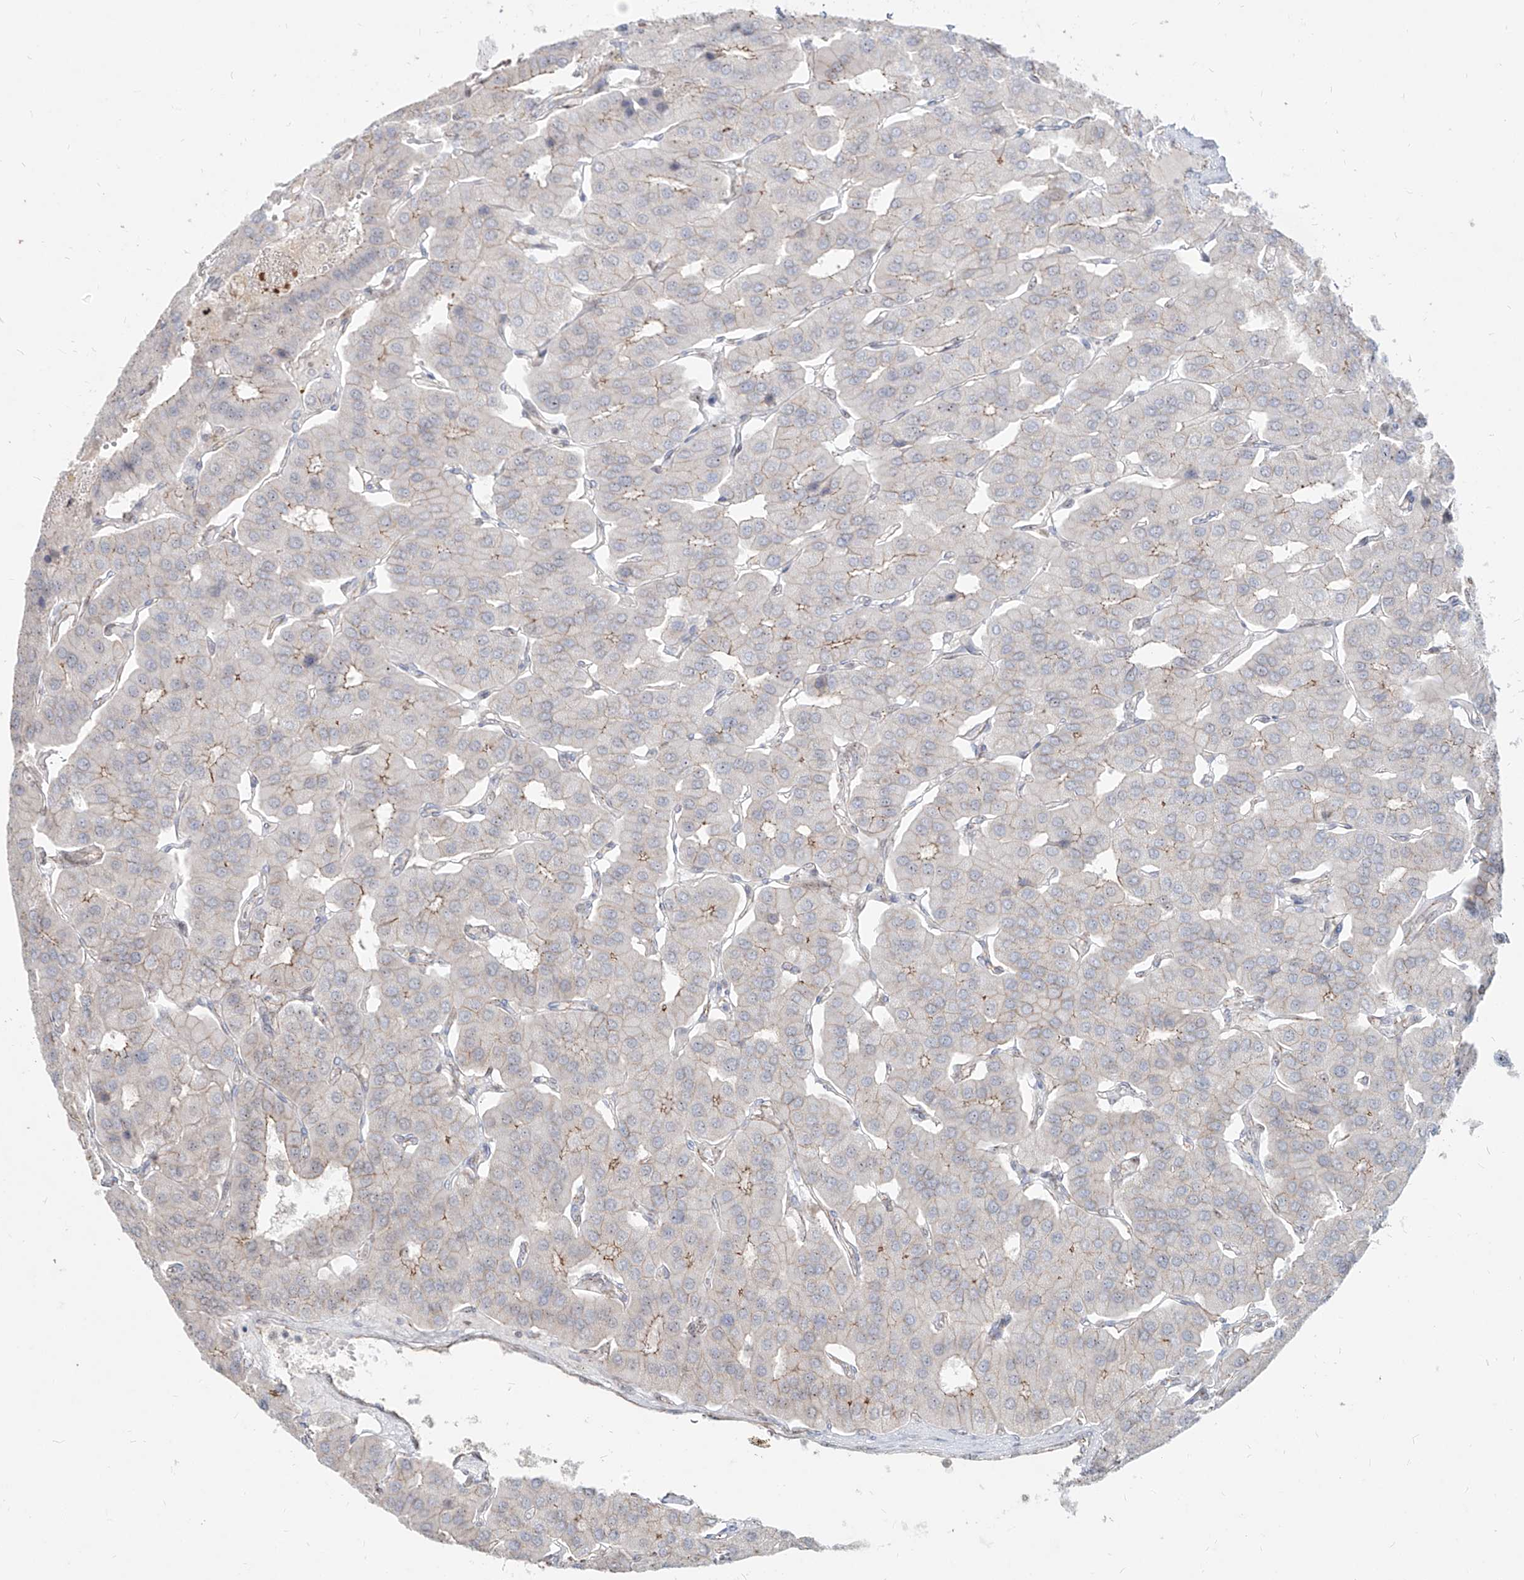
{"staining": {"intensity": "moderate", "quantity": "25%-75%", "location": "cytoplasmic/membranous"}, "tissue": "parathyroid gland", "cell_type": "Glandular cells", "image_type": "normal", "snomed": [{"axis": "morphology", "description": "Normal tissue, NOS"}, {"axis": "morphology", "description": "Adenoma, NOS"}, {"axis": "topography", "description": "Parathyroid gland"}], "caption": "Glandular cells show moderate cytoplasmic/membranous expression in approximately 25%-75% of cells in benign parathyroid gland. Using DAB (brown) and hematoxylin (blue) stains, captured at high magnification using brightfield microscopy.", "gene": "ZNF710", "patient": {"sex": "female", "age": 86}}